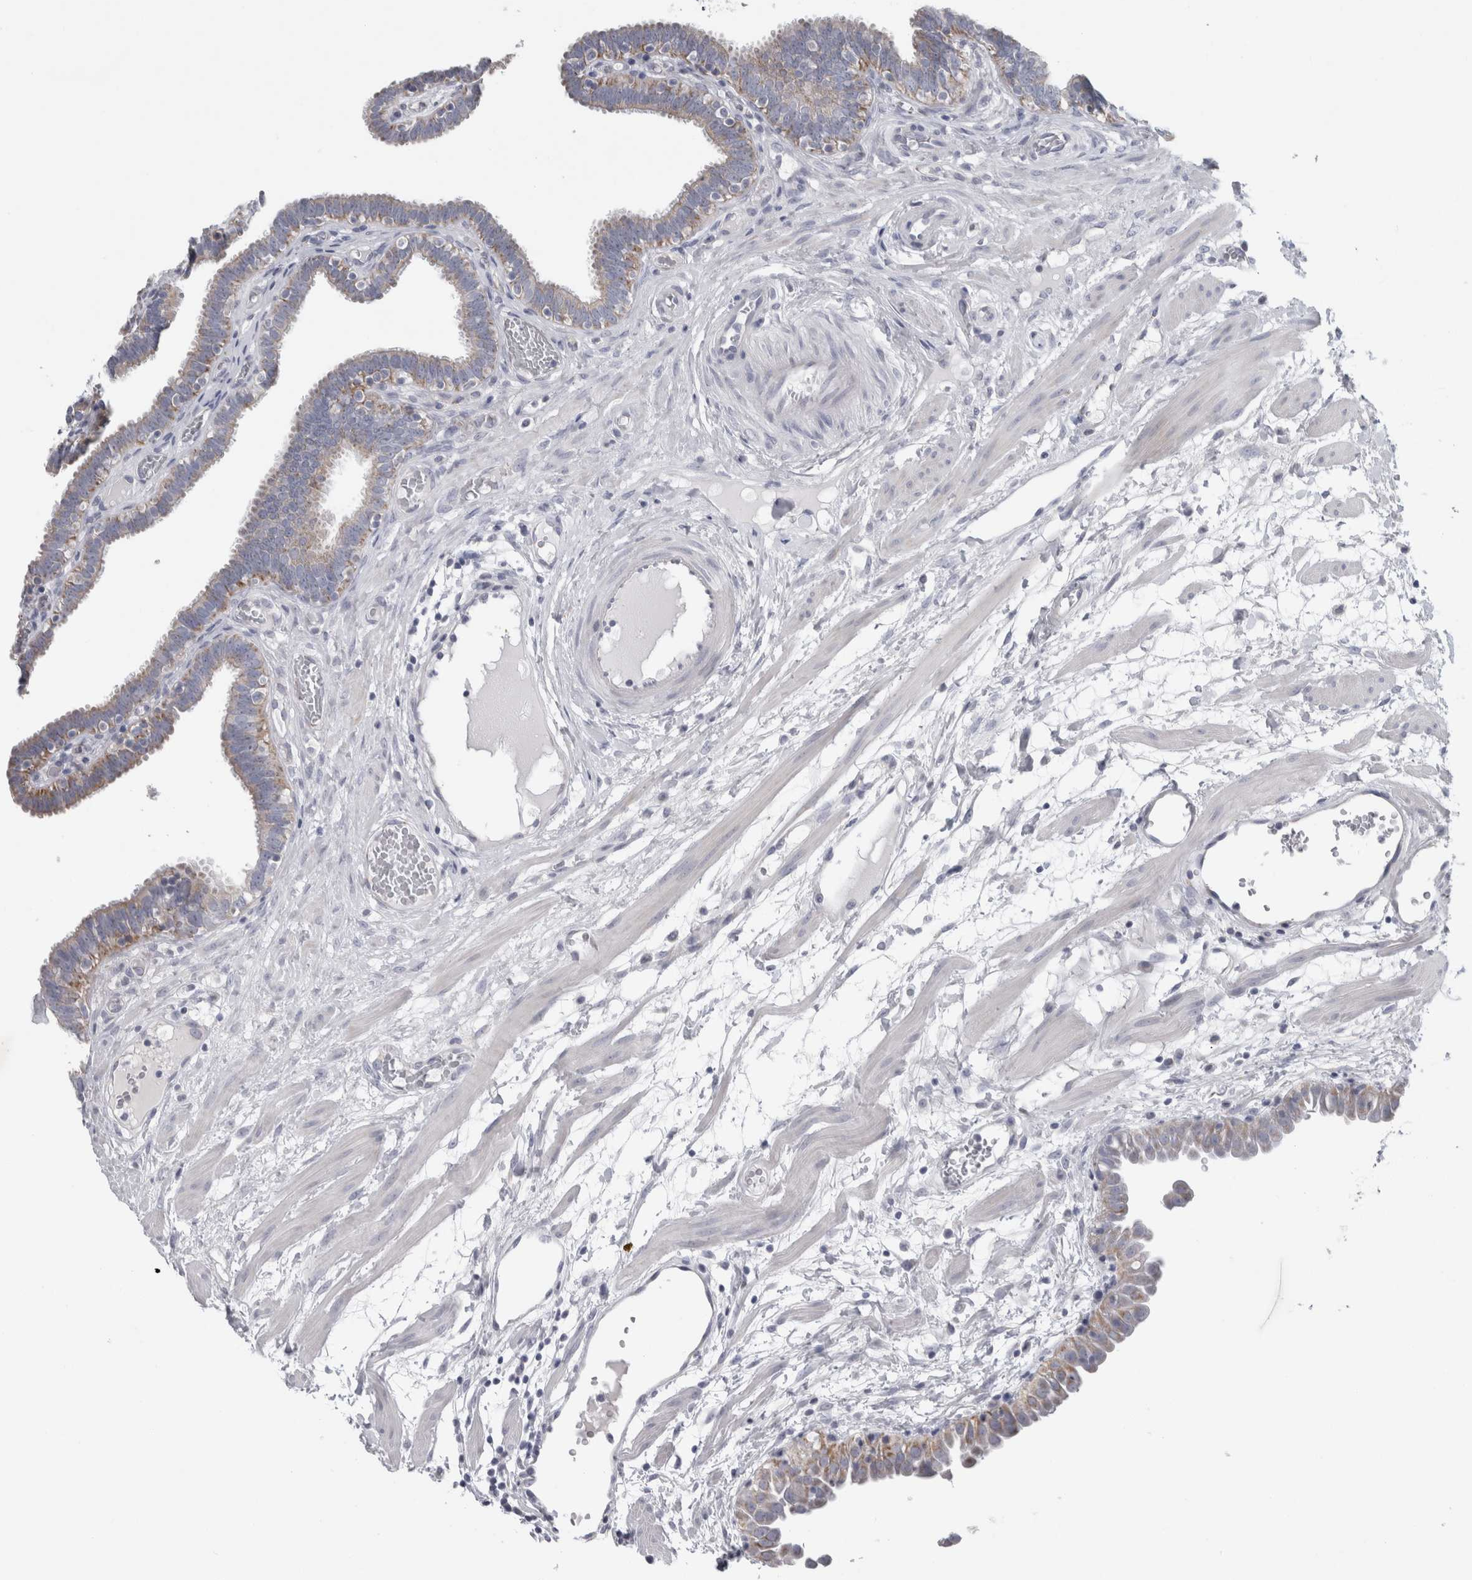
{"staining": {"intensity": "moderate", "quantity": "<25%", "location": "cytoplasmic/membranous"}, "tissue": "fallopian tube", "cell_type": "Glandular cells", "image_type": "normal", "snomed": [{"axis": "morphology", "description": "Normal tissue, NOS"}, {"axis": "topography", "description": "Fallopian tube"}, {"axis": "topography", "description": "Placenta"}], "caption": "Moderate cytoplasmic/membranous positivity for a protein is appreciated in approximately <25% of glandular cells of unremarkable fallopian tube using immunohistochemistry (IHC).", "gene": "FXYD7", "patient": {"sex": "female", "age": 32}}